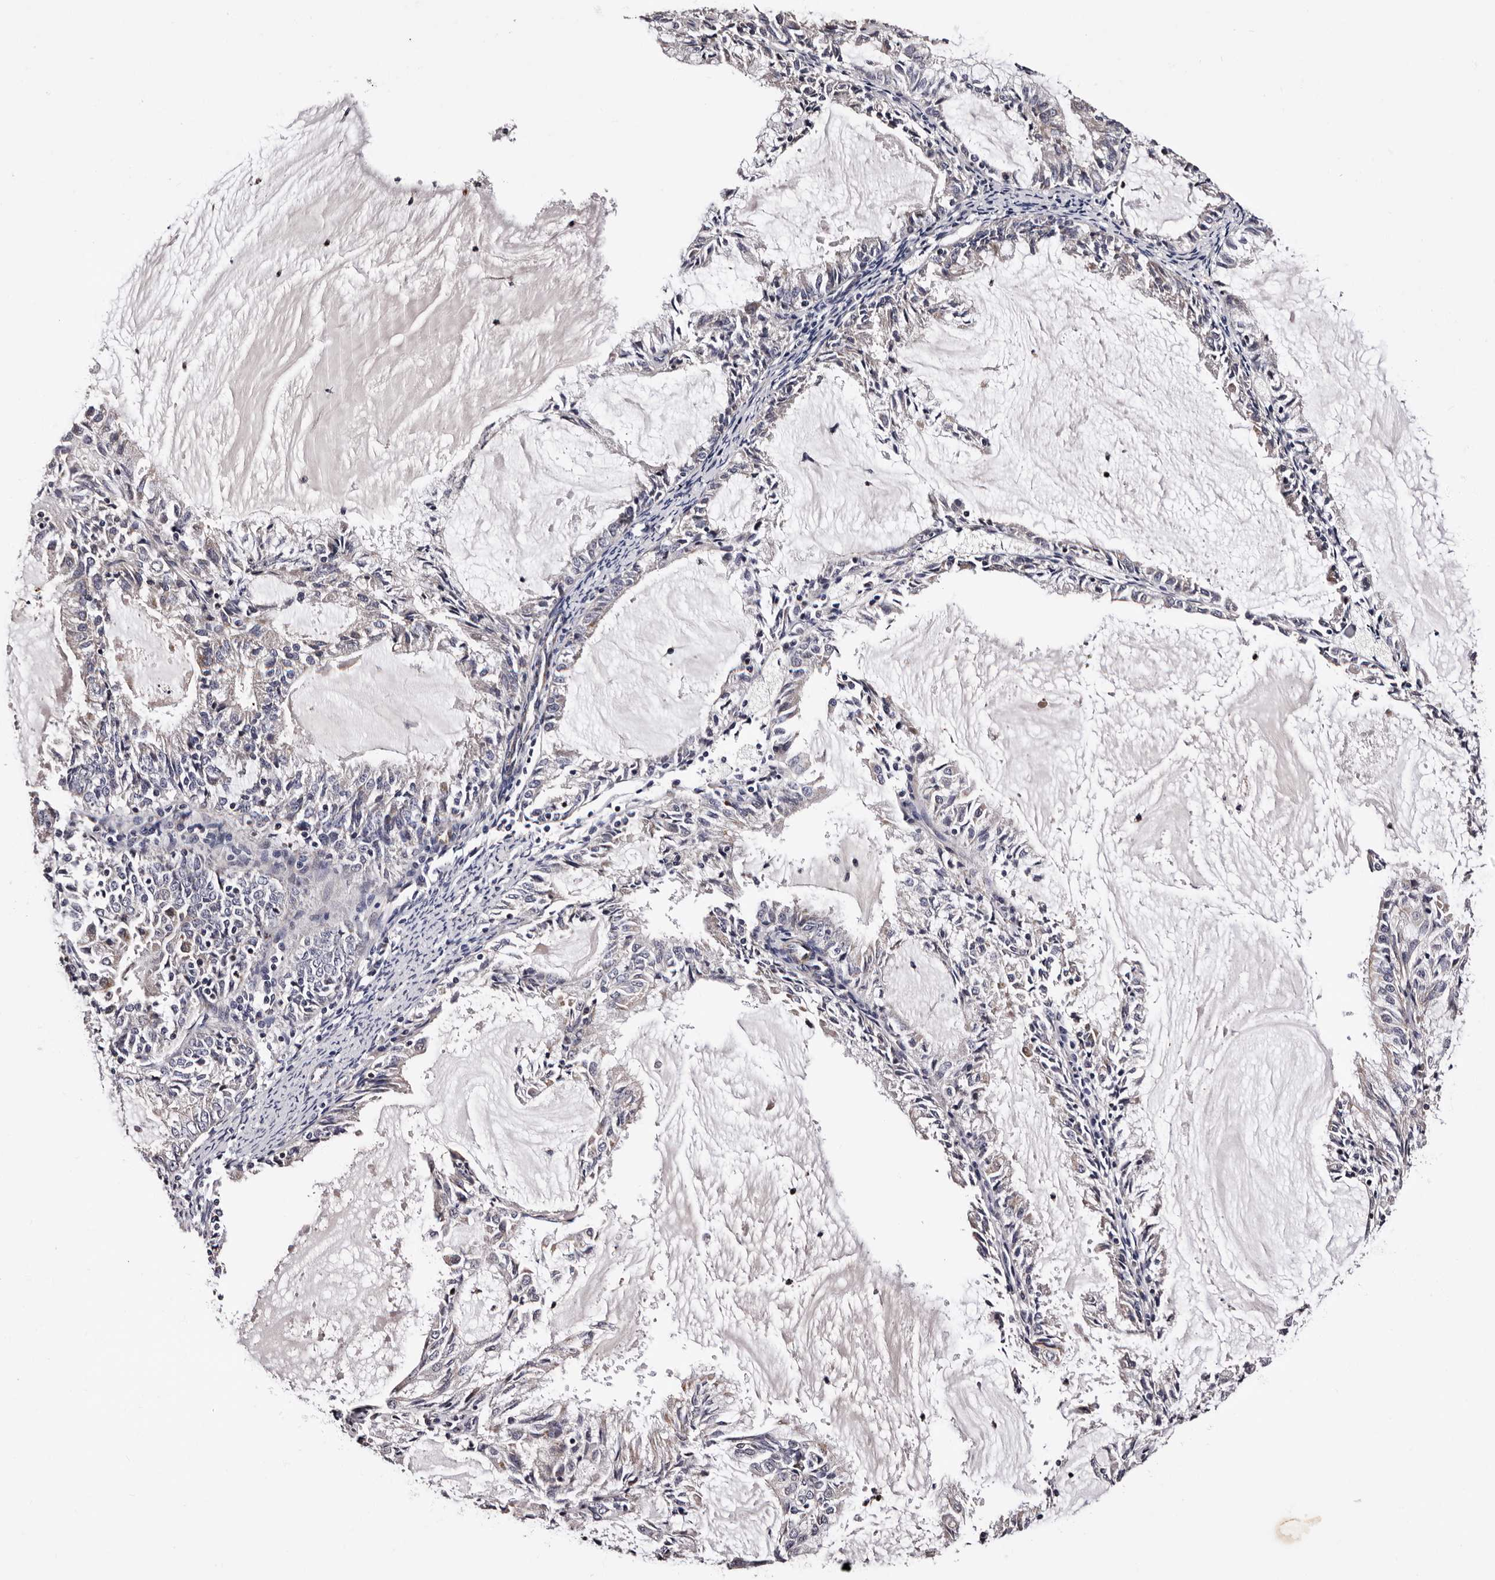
{"staining": {"intensity": "negative", "quantity": "none", "location": "none"}, "tissue": "endometrial cancer", "cell_type": "Tumor cells", "image_type": "cancer", "snomed": [{"axis": "morphology", "description": "Adenocarcinoma, NOS"}, {"axis": "topography", "description": "Endometrium"}], "caption": "This photomicrograph is of endometrial cancer (adenocarcinoma) stained with immunohistochemistry (IHC) to label a protein in brown with the nuclei are counter-stained blue. There is no positivity in tumor cells.", "gene": "GLRX3", "patient": {"sex": "female", "age": 57}}